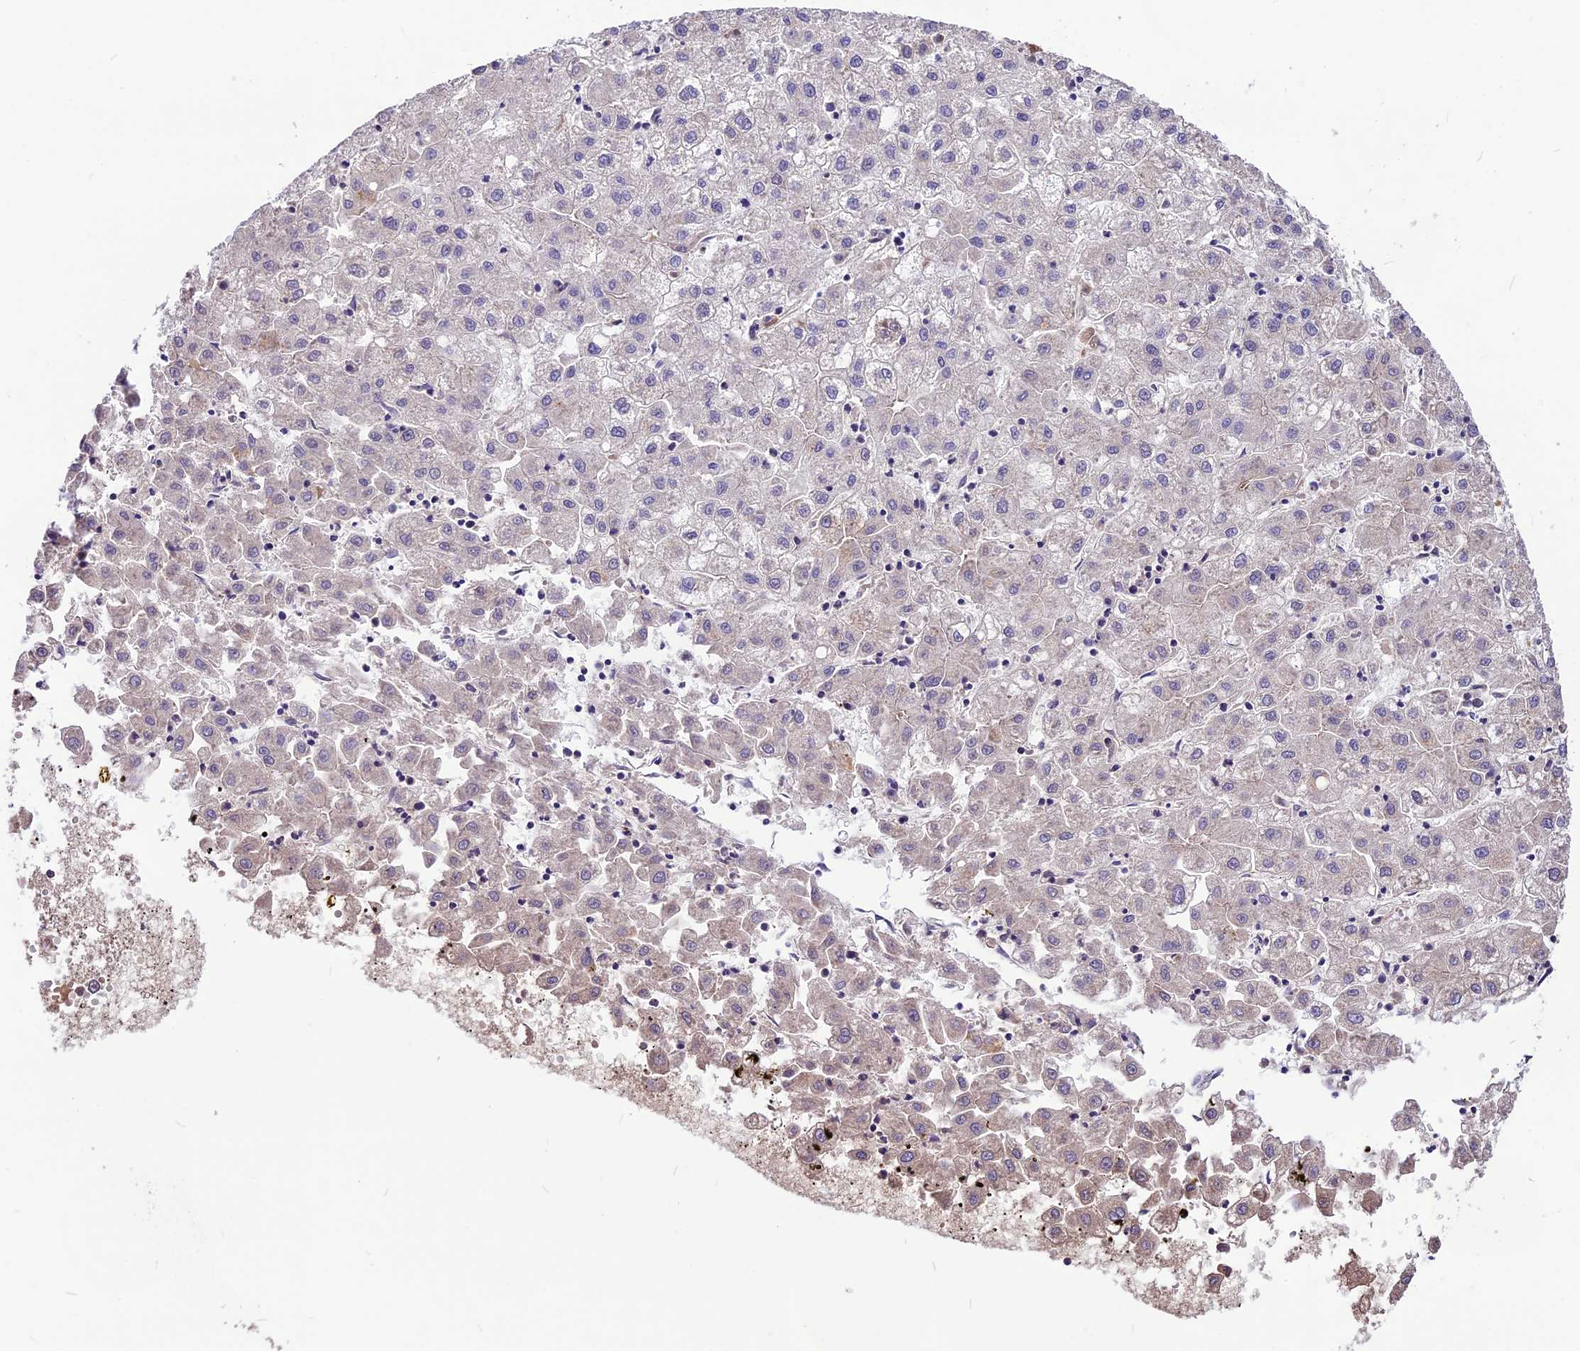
{"staining": {"intensity": "negative", "quantity": "none", "location": "none"}, "tissue": "liver cancer", "cell_type": "Tumor cells", "image_type": "cancer", "snomed": [{"axis": "morphology", "description": "Carcinoma, Hepatocellular, NOS"}, {"axis": "topography", "description": "Liver"}], "caption": "The photomicrograph demonstrates no significant expression in tumor cells of hepatocellular carcinoma (liver).", "gene": "ANO3", "patient": {"sex": "male", "age": 72}}